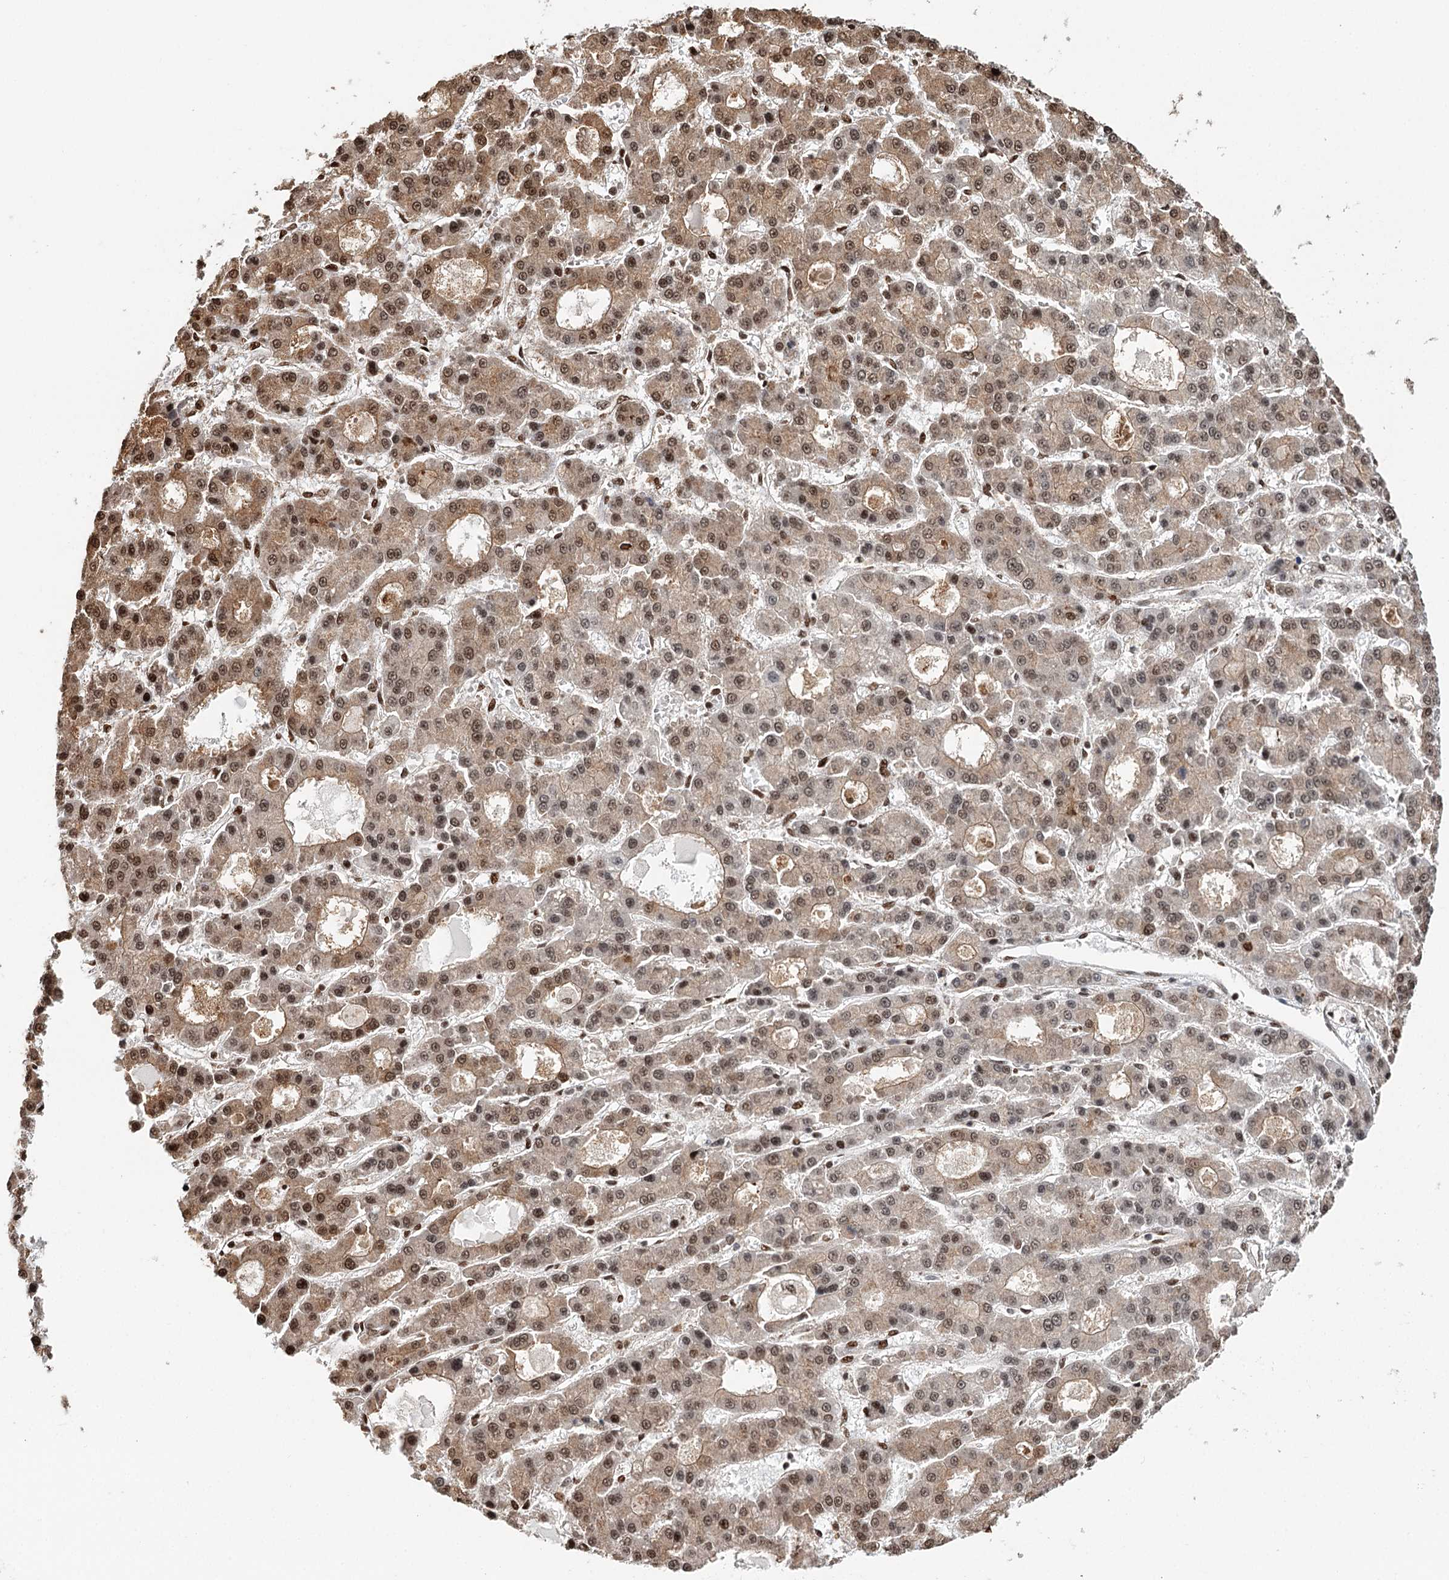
{"staining": {"intensity": "moderate", "quantity": ">75%", "location": "cytoplasmic/membranous,nuclear"}, "tissue": "liver cancer", "cell_type": "Tumor cells", "image_type": "cancer", "snomed": [{"axis": "morphology", "description": "Carcinoma, Hepatocellular, NOS"}, {"axis": "topography", "description": "Liver"}], "caption": "A medium amount of moderate cytoplasmic/membranous and nuclear positivity is identified in approximately >75% of tumor cells in liver cancer tissue.", "gene": "RPS27A", "patient": {"sex": "male", "age": 70}}